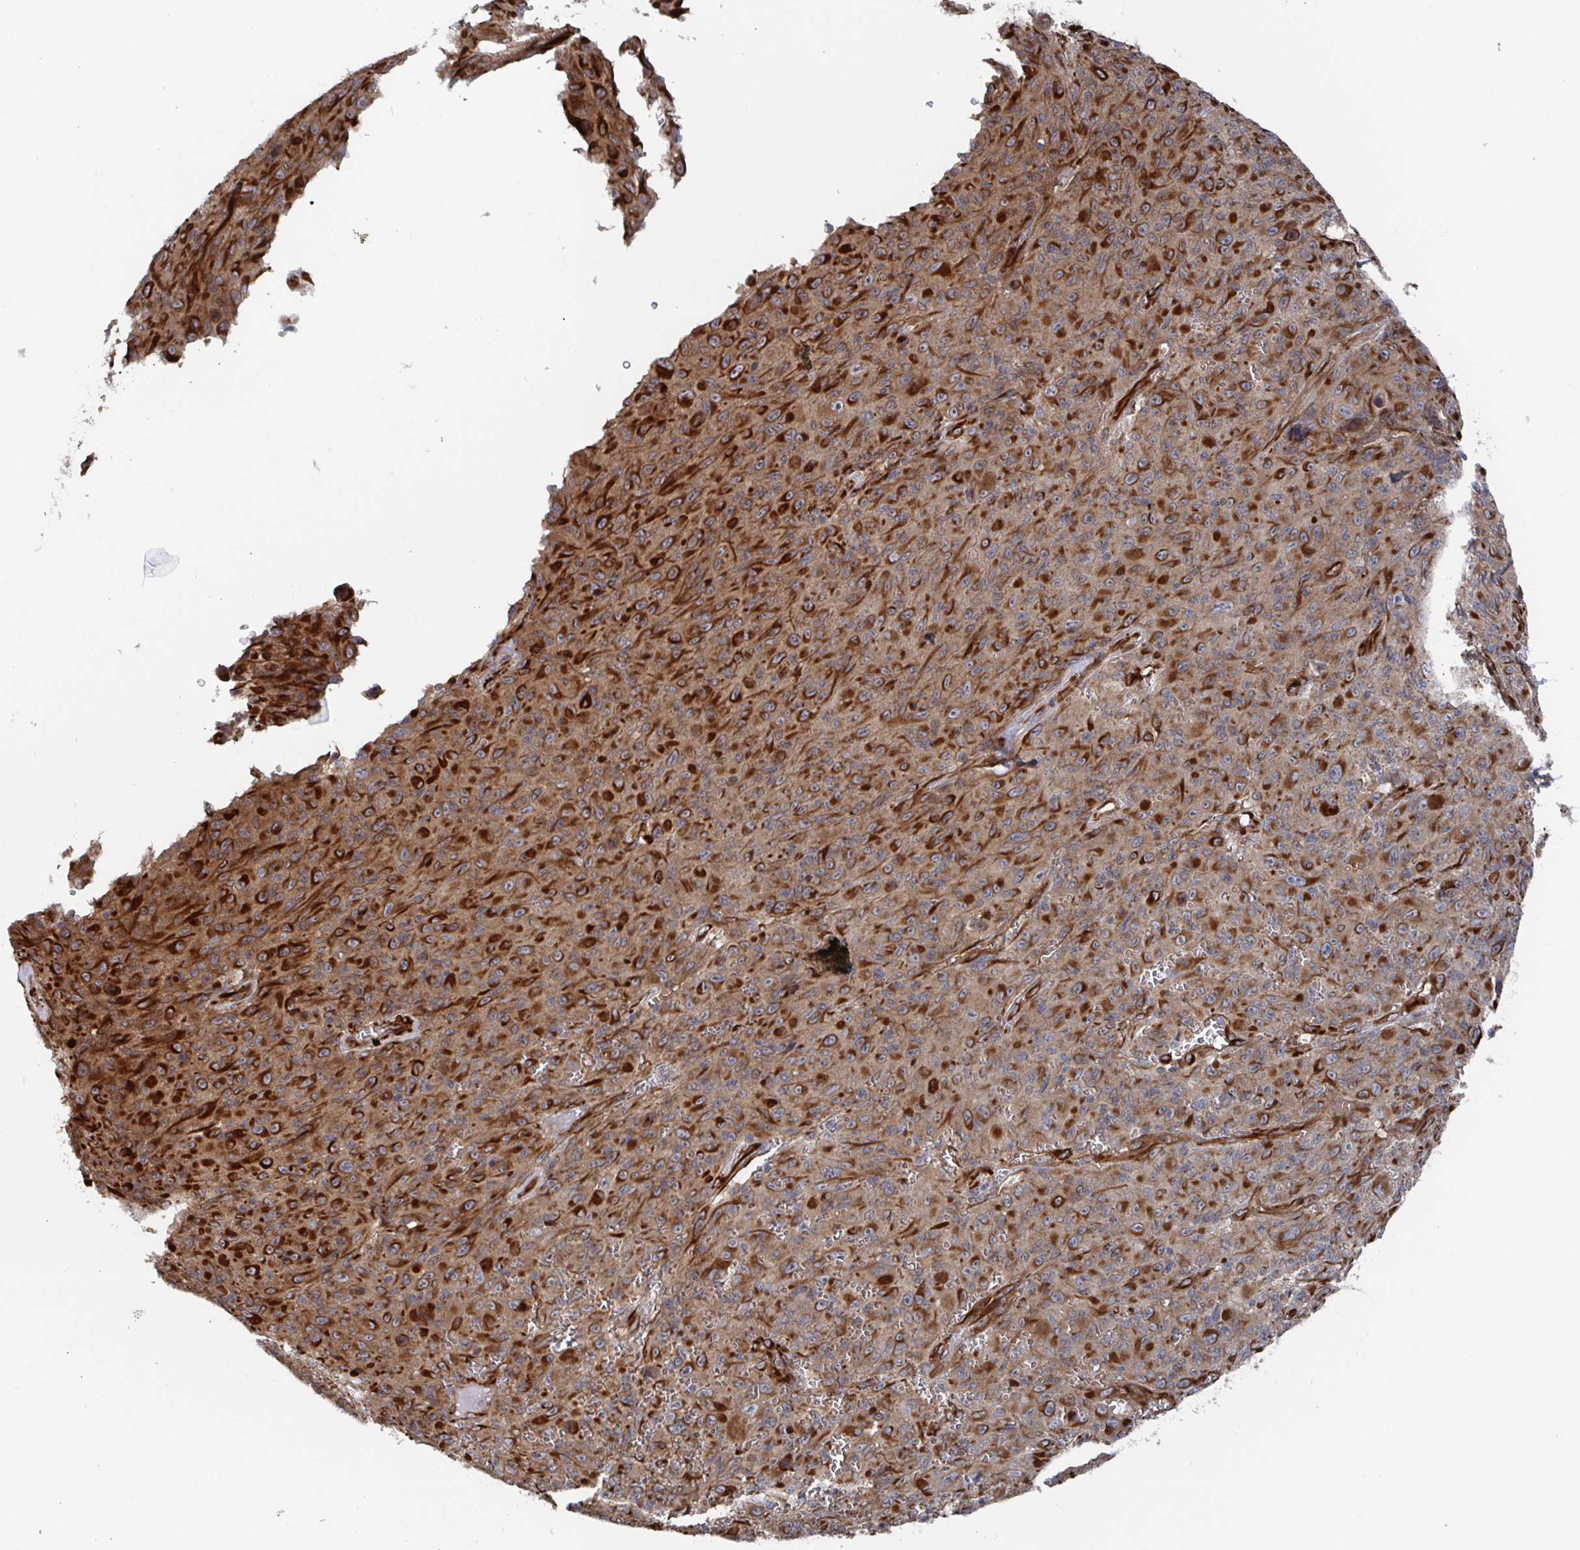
{"staining": {"intensity": "strong", "quantity": ">75%", "location": "cytoplasmic/membranous"}, "tissue": "melanoma", "cell_type": "Tumor cells", "image_type": "cancer", "snomed": [{"axis": "morphology", "description": "Malignant melanoma, NOS"}, {"axis": "topography", "description": "Skin"}], "caption": "Malignant melanoma stained with a protein marker shows strong staining in tumor cells.", "gene": "DVL3", "patient": {"sex": "male", "age": 46}}